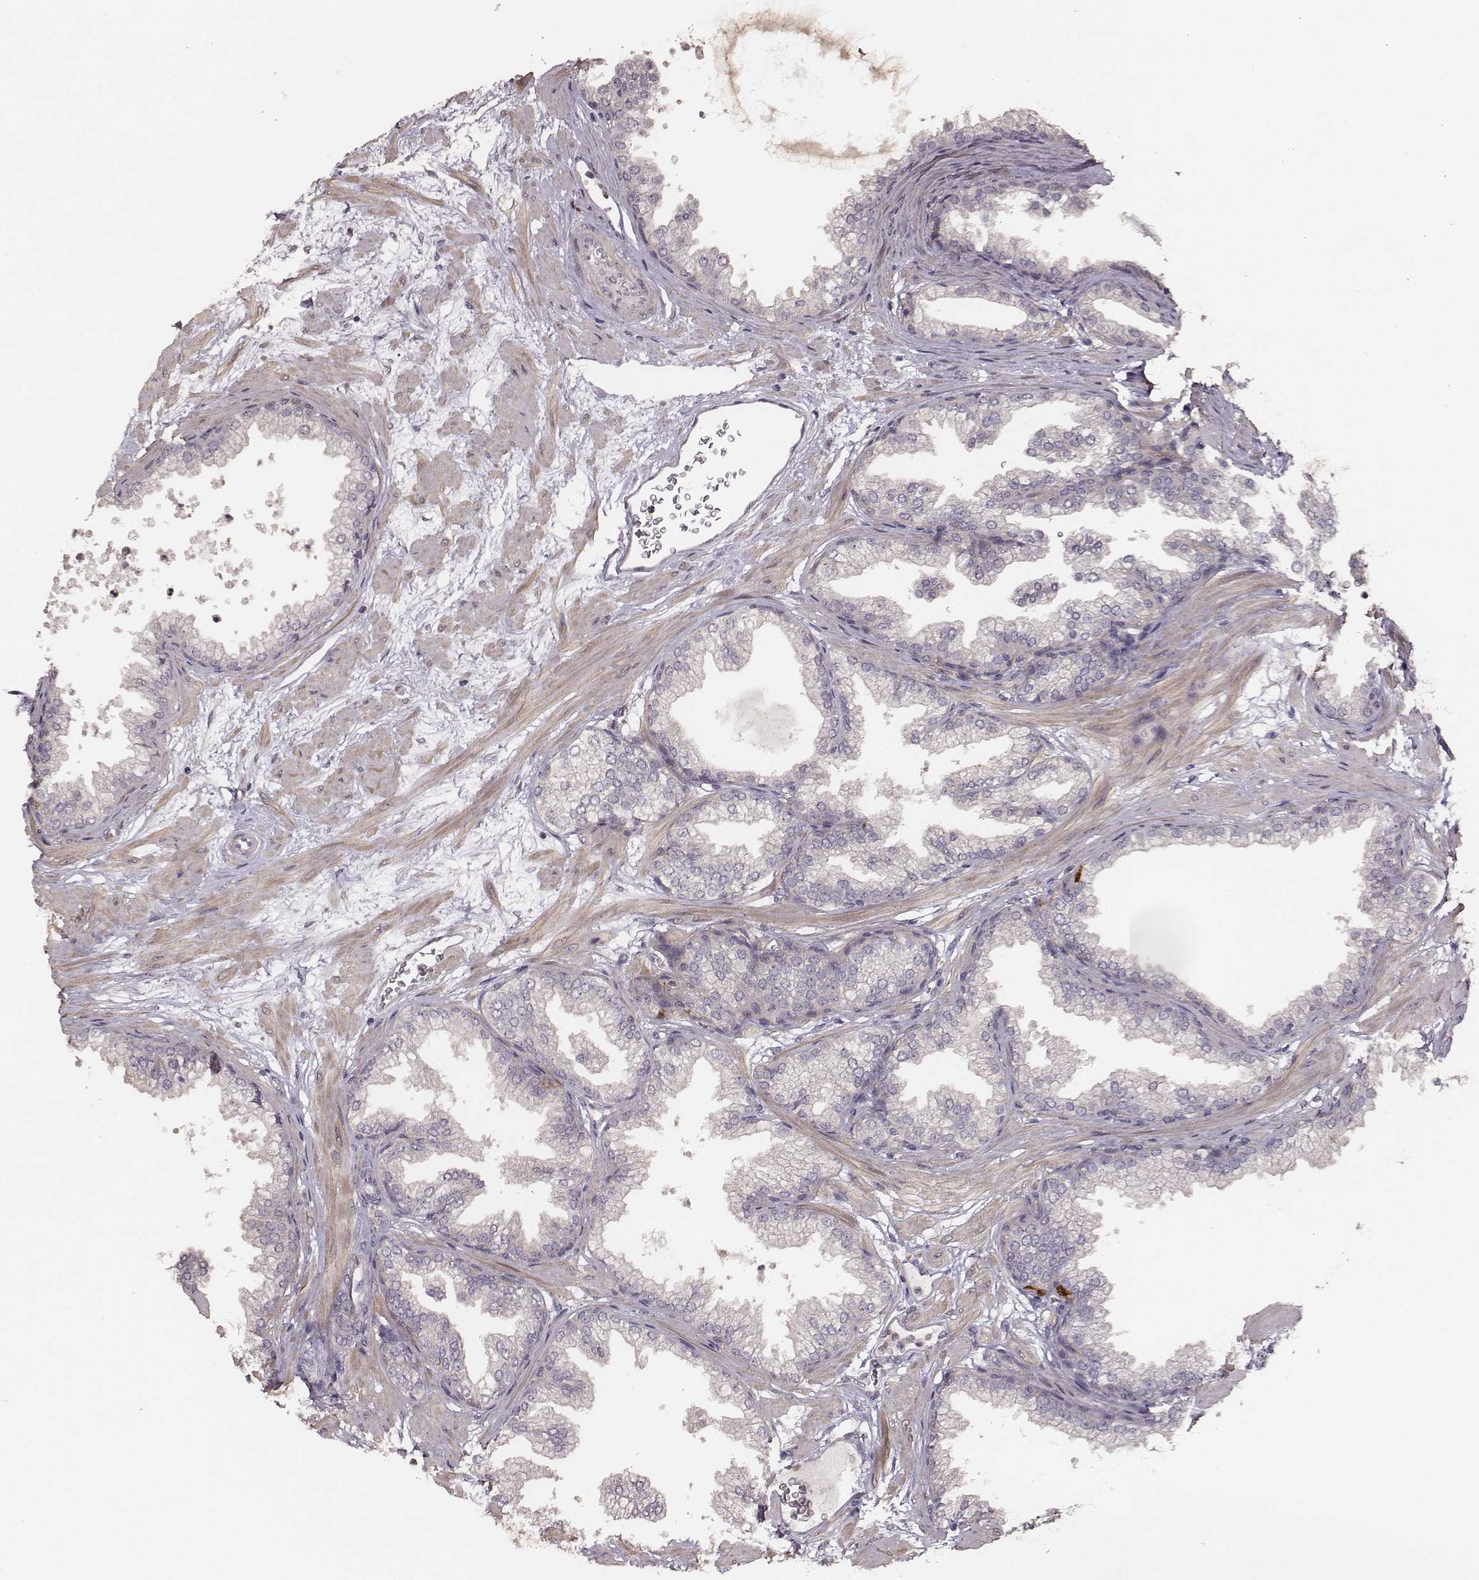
{"staining": {"intensity": "weak", "quantity": "<25%", "location": "cytoplasmic/membranous"}, "tissue": "prostate", "cell_type": "Glandular cells", "image_type": "normal", "snomed": [{"axis": "morphology", "description": "Normal tissue, NOS"}, {"axis": "topography", "description": "Prostate"}], "caption": "Prostate stained for a protein using immunohistochemistry (IHC) displays no positivity glandular cells.", "gene": "VPS26A", "patient": {"sex": "male", "age": 37}}